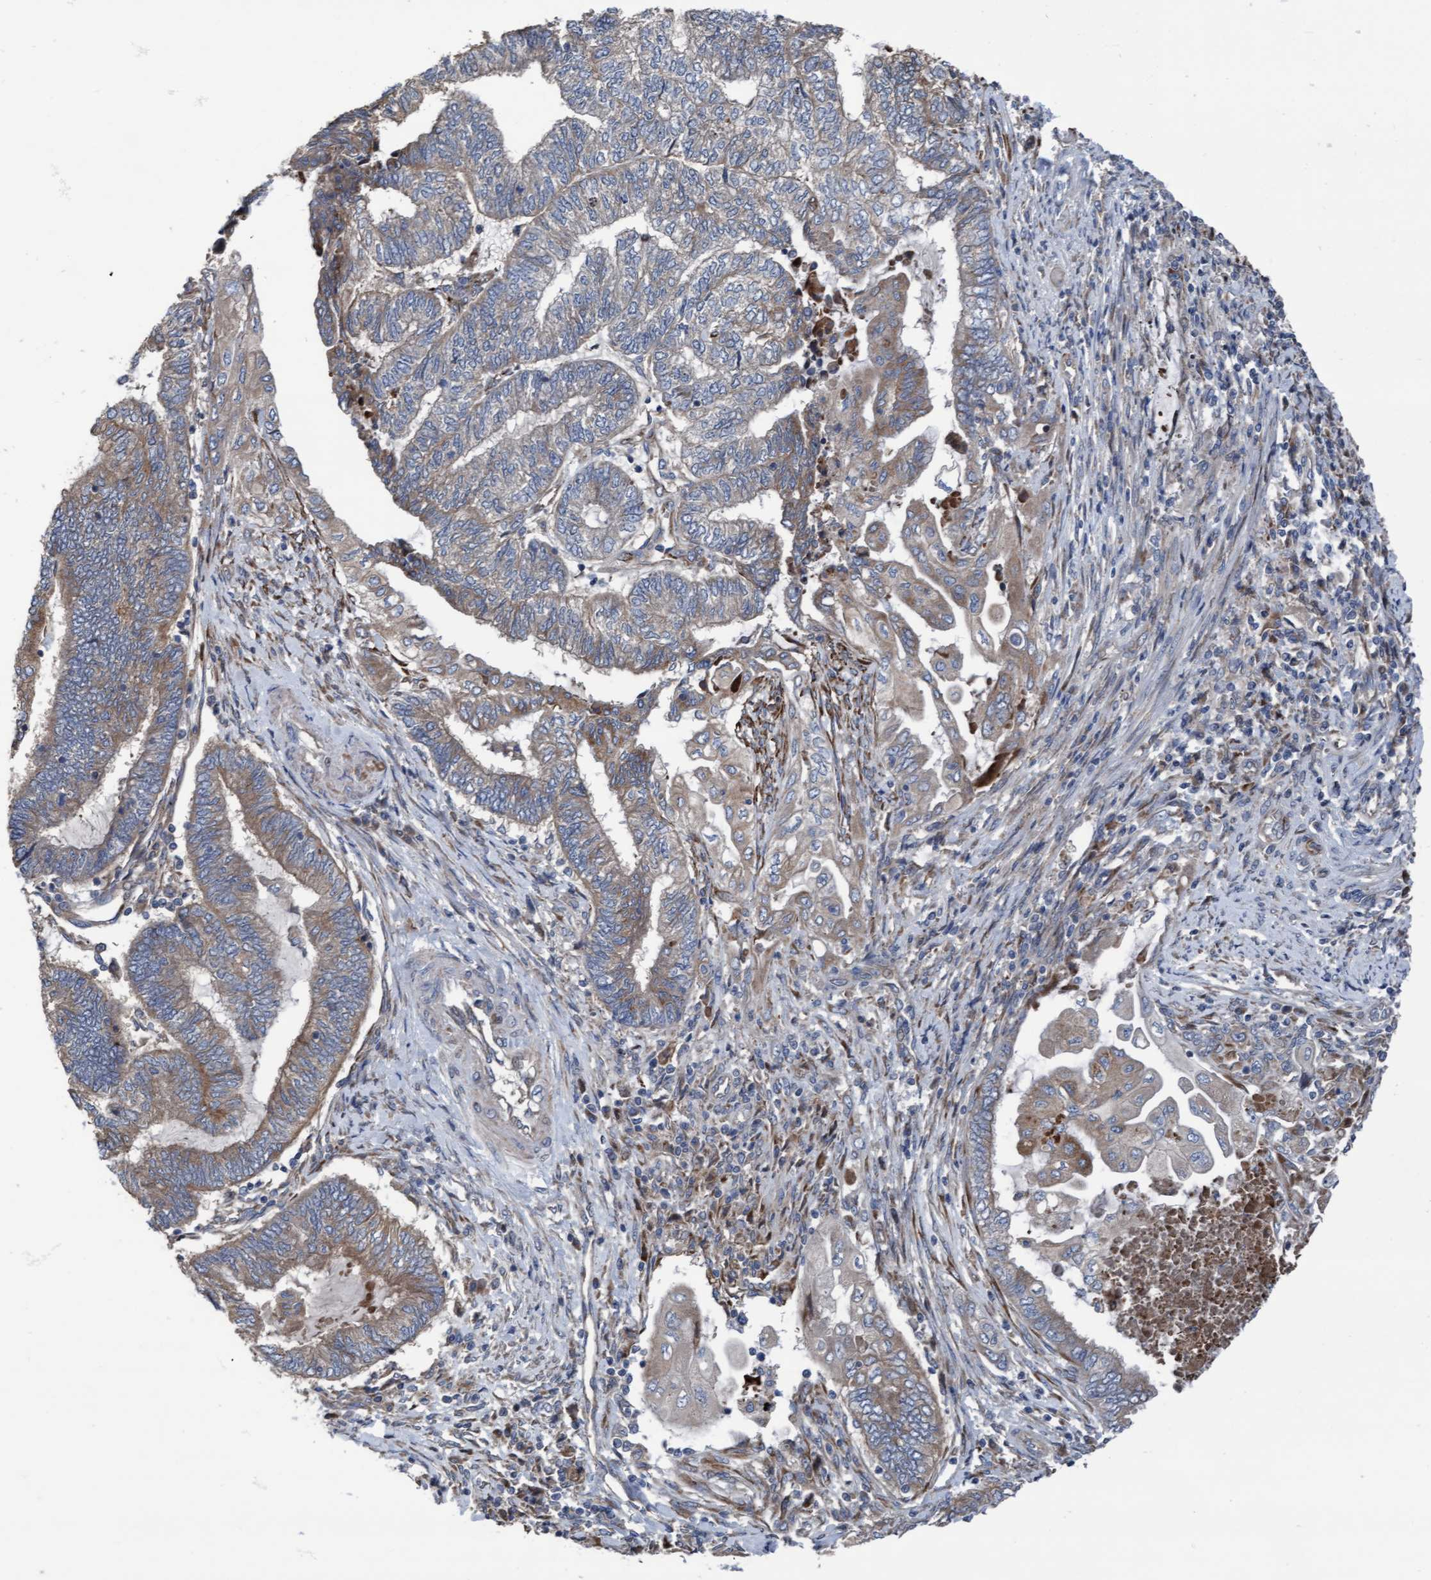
{"staining": {"intensity": "weak", "quantity": "<25%", "location": "cytoplasmic/membranous"}, "tissue": "endometrial cancer", "cell_type": "Tumor cells", "image_type": "cancer", "snomed": [{"axis": "morphology", "description": "Adenocarcinoma, NOS"}, {"axis": "topography", "description": "Uterus"}, {"axis": "topography", "description": "Endometrium"}], "caption": "This is an immunohistochemistry (IHC) micrograph of endometrial cancer (adenocarcinoma). There is no staining in tumor cells.", "gene": "KLHL26", "patient": {"sex": "female", "age": 70}}